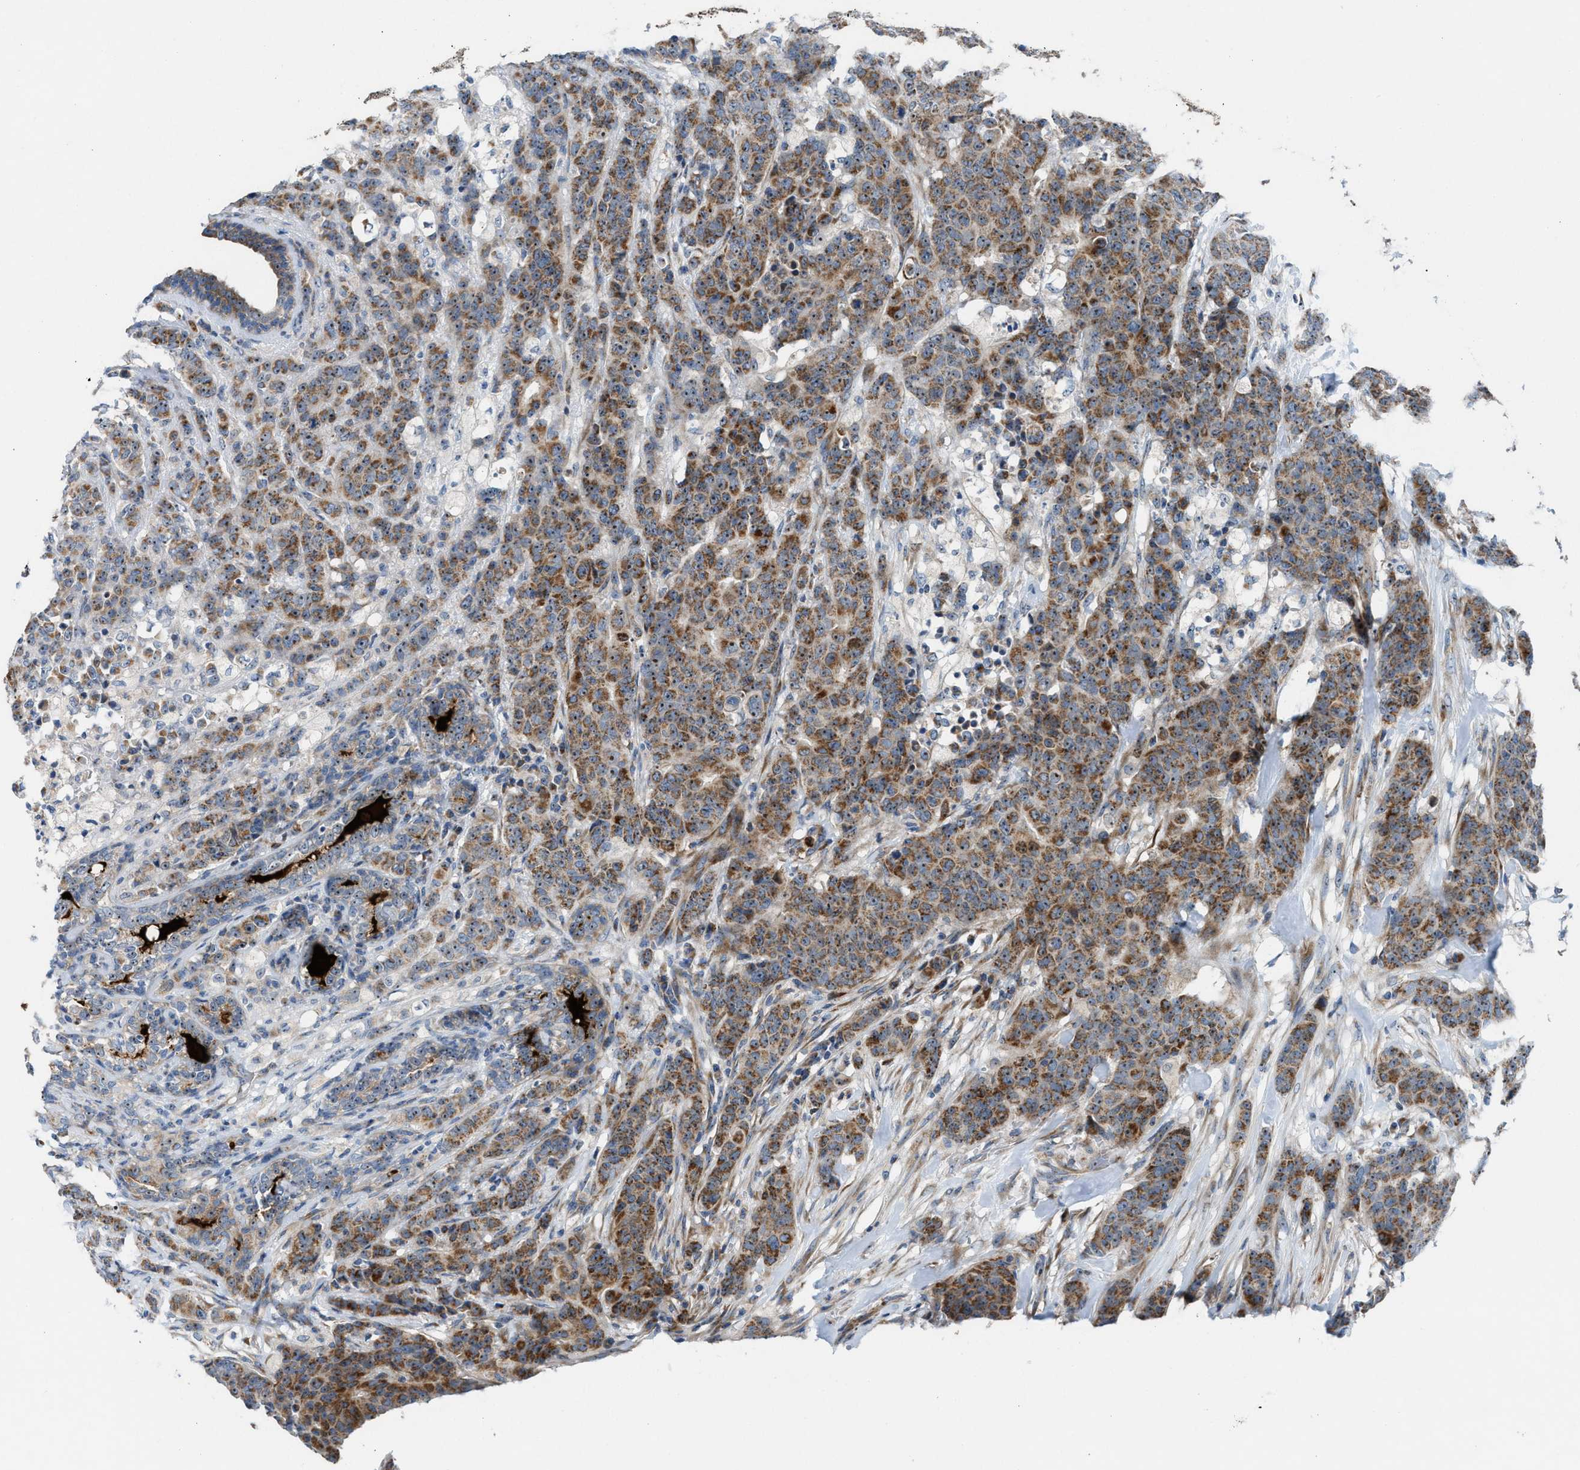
{"staining": {"intensity": "moderate", "quantity": ">75%", "location": "cytoplasmic/membranous,nuclear"}, "tissue": "breast cancer", "cell_type": "Tumor cells", "image_type": "cancer", "snomed": [{"axis": "morphology", "description": "Normal tissue, NOS"}, {"axis": "morphology", "description": "Duct carcinoma"}, {"axis": "topography", "description": "Breast"}], "caption": "Immunohistochemistry (IHC) histopathology image of intraductal carcinoma (breast) stained for a protein (brown), which demonstrates medium levels of moderate cytoplasmic/membranous and nuclear positivity in approximately >75% of tumor cells.", "gene": "TPH1", "patient": {"sex": "female", "age": 40}}